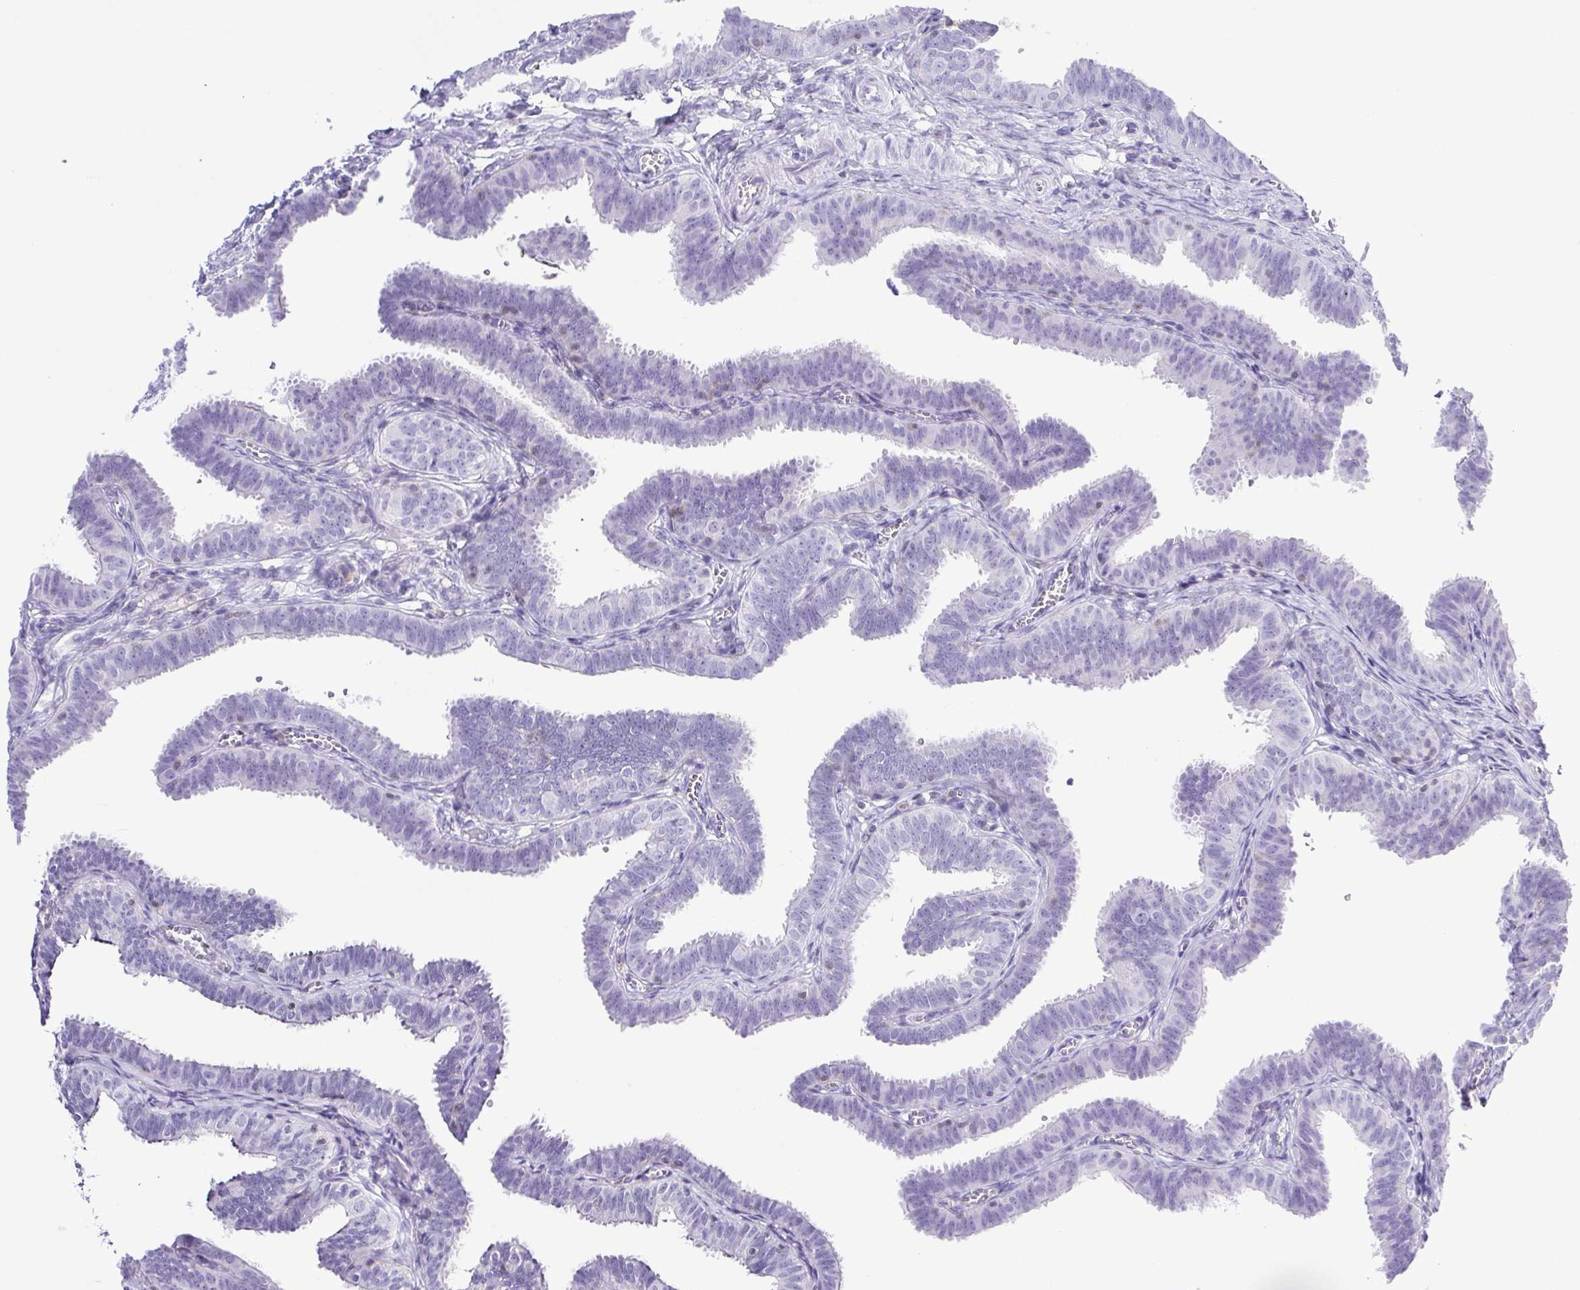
{"staining": {"intensity": "negative", "quantity": "none", "location": "none"}, "tissue": "fallopian tube", "cell_type": "Glandular cells", "image_type": "normal", "snomed": [{"axis": "morphology", "description": "Normal tissue, NOS"}, {"axis": "topography", "description": "Fallopian tube"}], "caption": "Glandular cells show no significant positivity in benign fallopian tube. (DAB (3,3'-diaminobenzidine) immunohistochemistry, high magnification).", "gene": "SYNPR", "patient": {"sex": "female", "age": 25}}